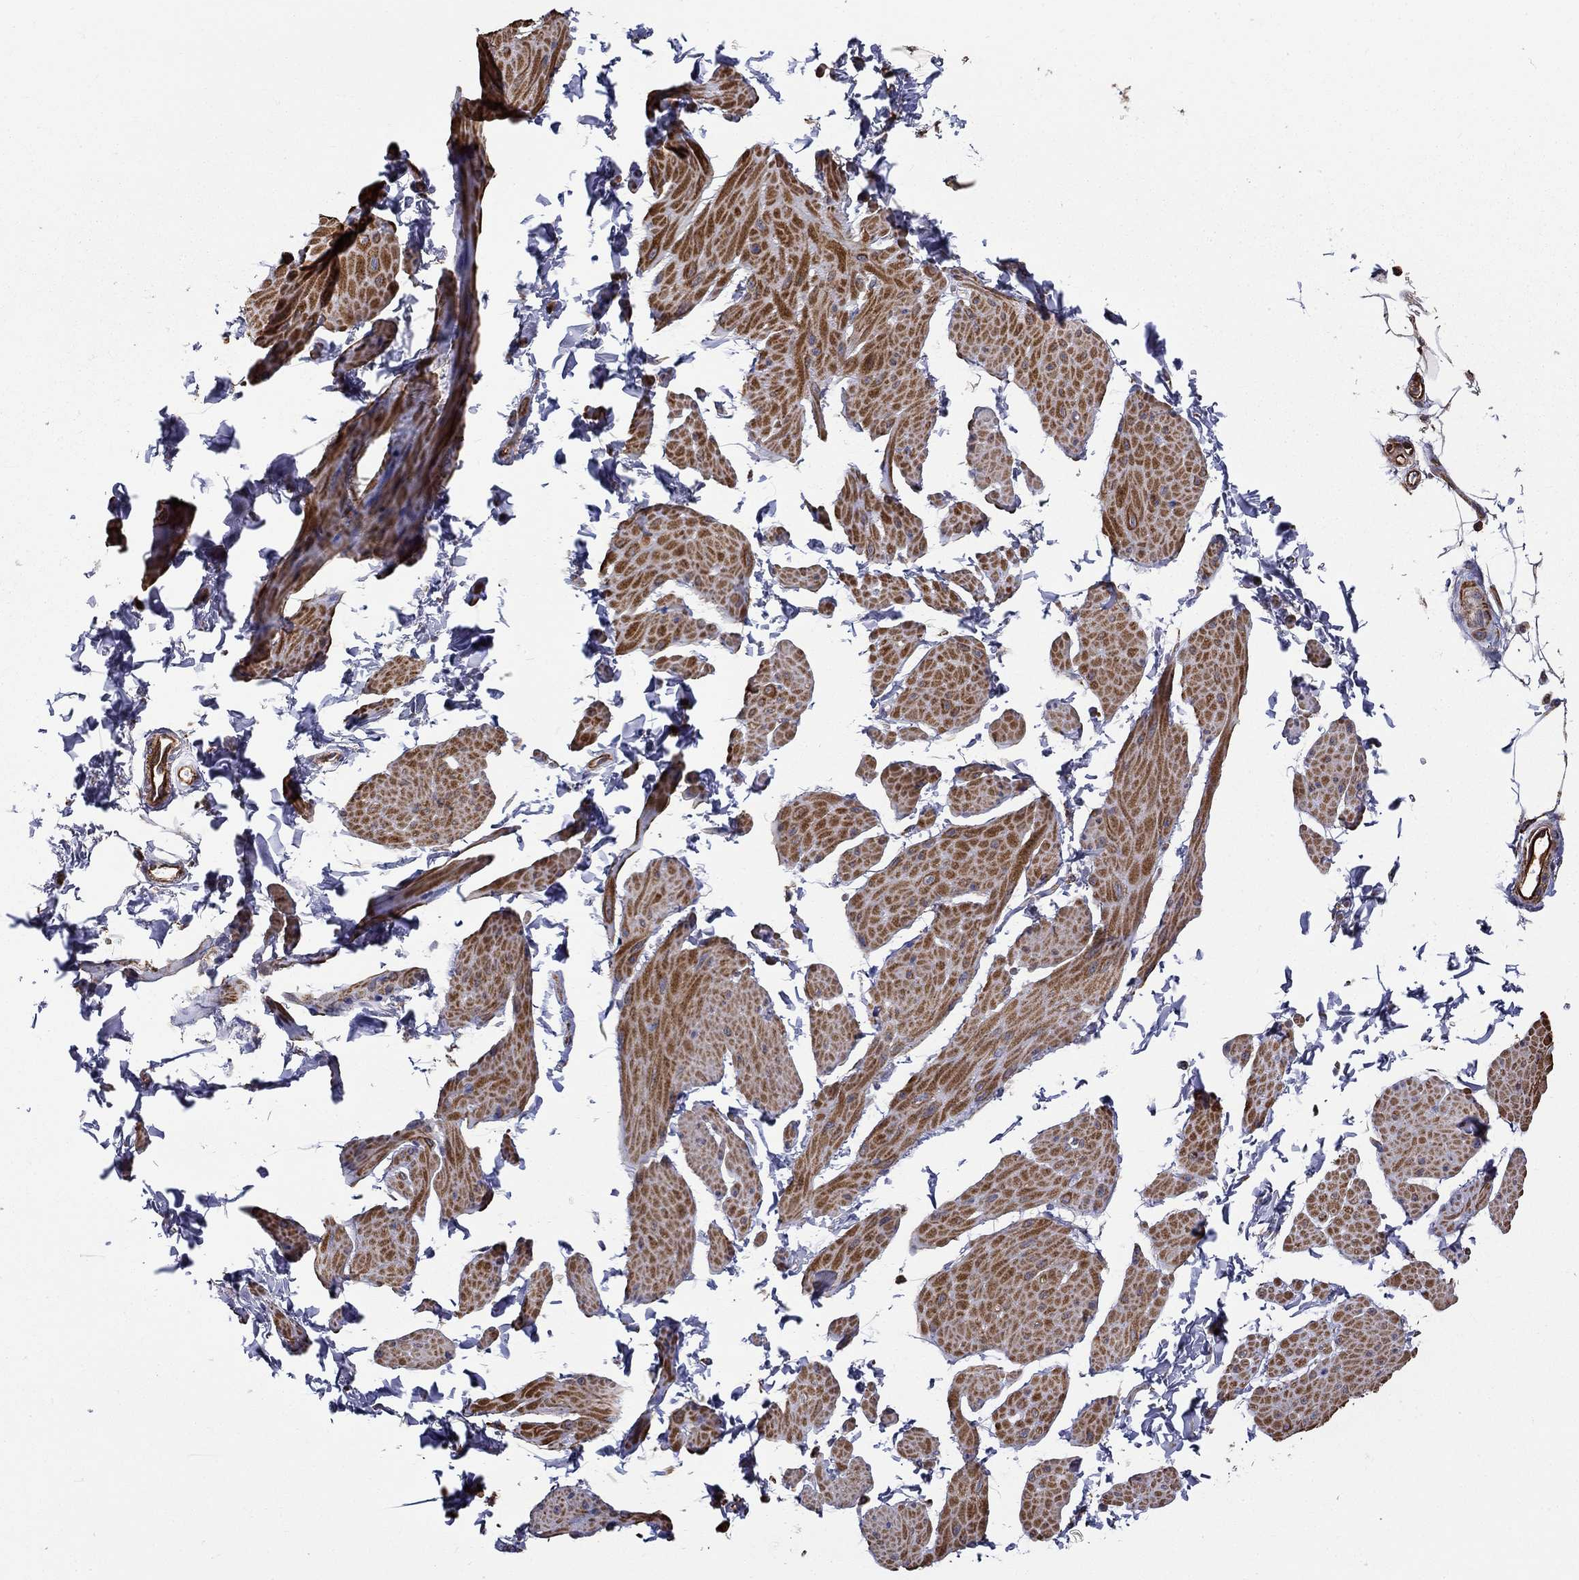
{"staining": {"intensity": "strong", "quantity": "25%-75%", "location": "cytoplasmic/membranous"}, "tissue": "smooth muscle", "cell_type": "Smooth muscle cells", "image_type": "normal", "snomed": [{"axis": "morphology", "description": "Normal tissue, NOS"}, {"axis": "topography", "description": "Adipose tissue"}, {"axis": "topography", "description": "Smooth muscle"}, {"axis": "topography", "description": "Peripheral nerve tissue"}], "caption": "Smooth muscle stained with immunohistochemistry reveals strong cytoplasmic/membranous staining in about 25%-75% of smooth muscle cells.", "gene": "NPHP1", "patient": {"sex": "male", "age": 83}}